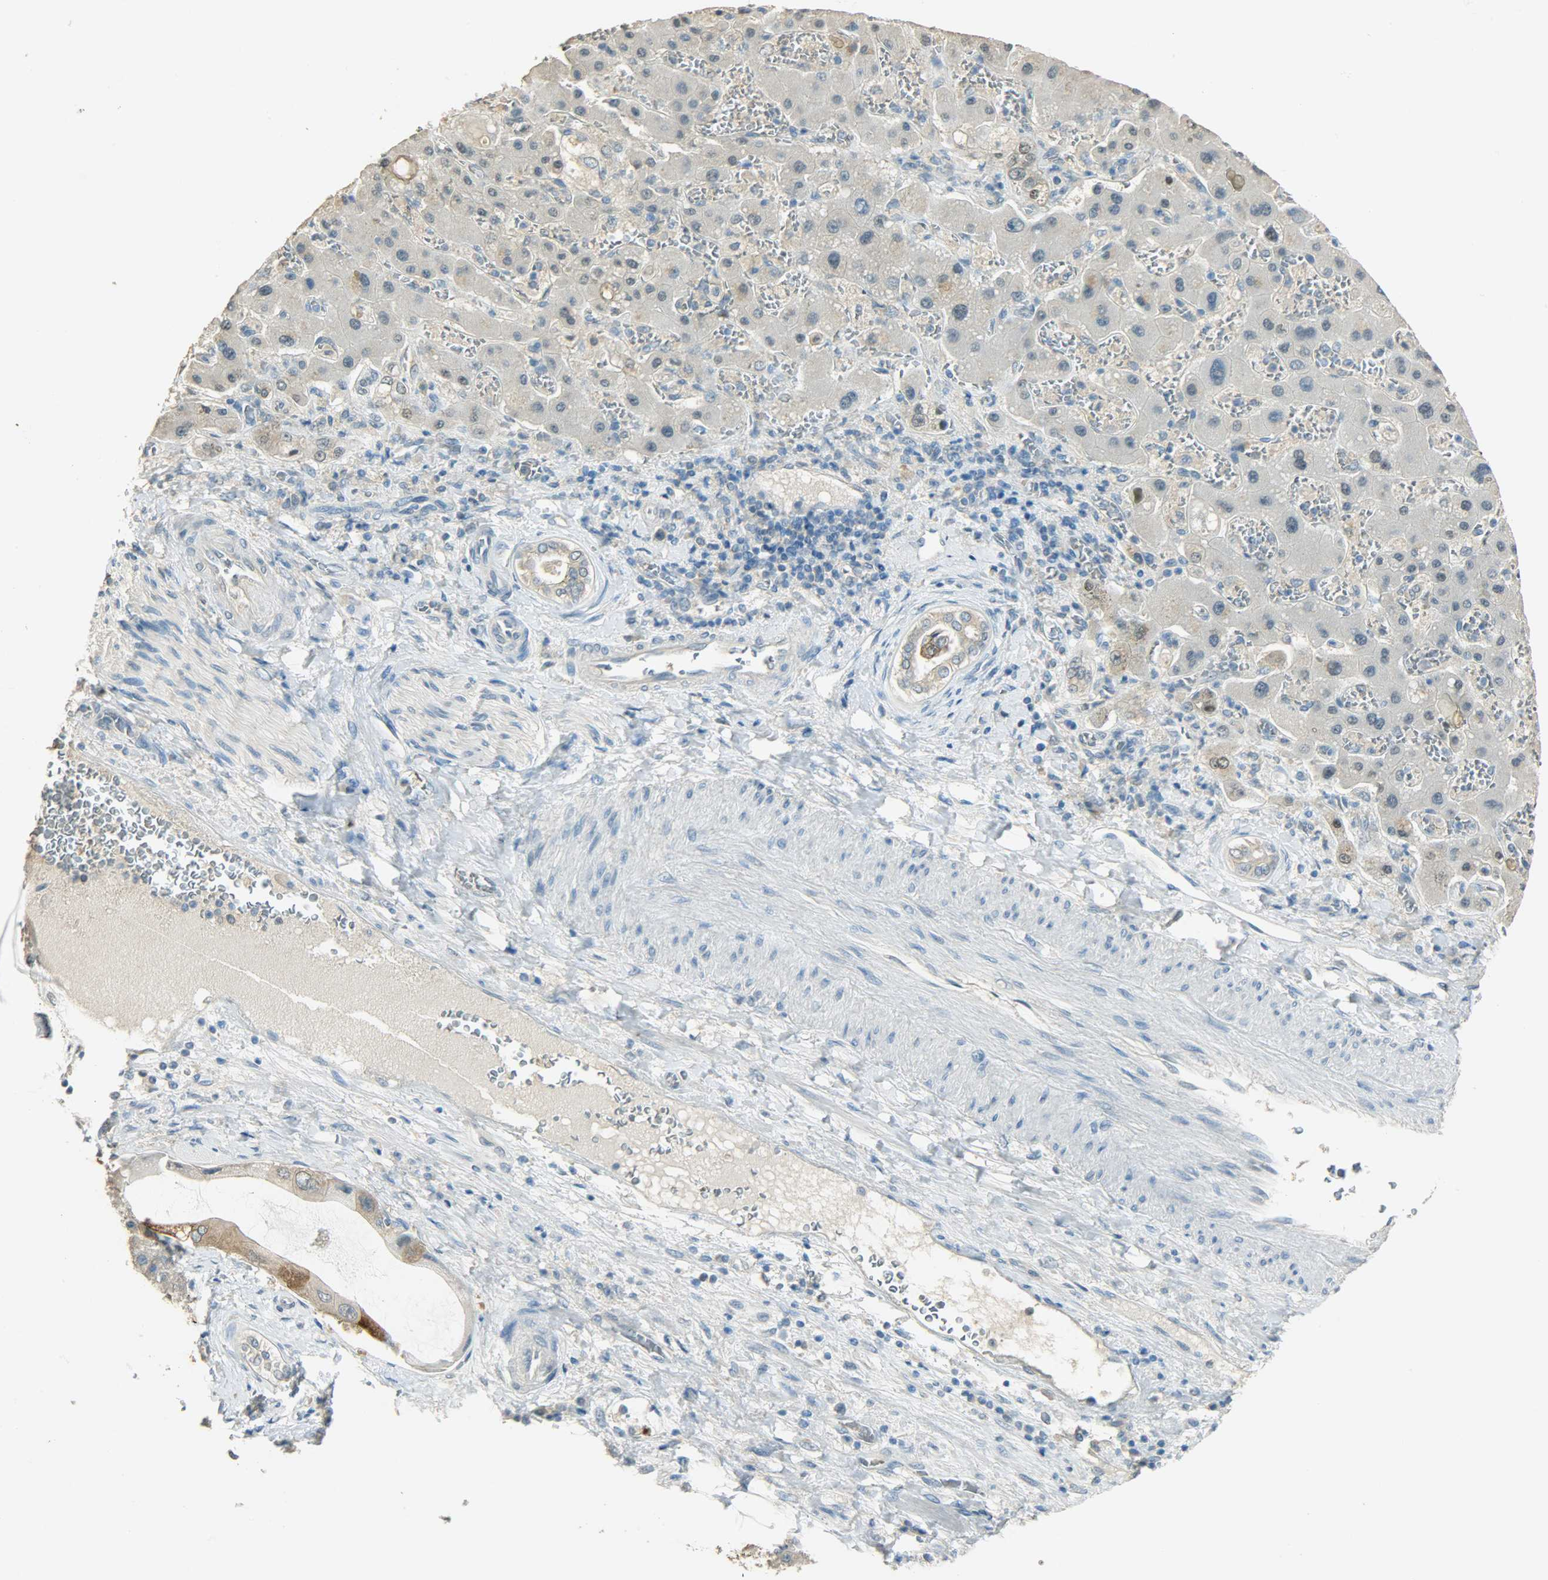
{"staining": {"intensity": "moderate", "quantity": "<25%", "location": "nuclear"}, "tissue": "liver cancer", "cell_type": "Tumor cells", "image_type": "cancer", "snomed": [{"axis": "morphology", "description": "Cholangiocarcinoma"}, {"axis": "topography", "description": "Liver"}], "caption": "Protein expression analysis of human liver cancer reveals moderate nuclear staining in approximately <25% of tumor cells.", "gene": "PRMT5", "patient": {"sex": "male", "age": 50}}